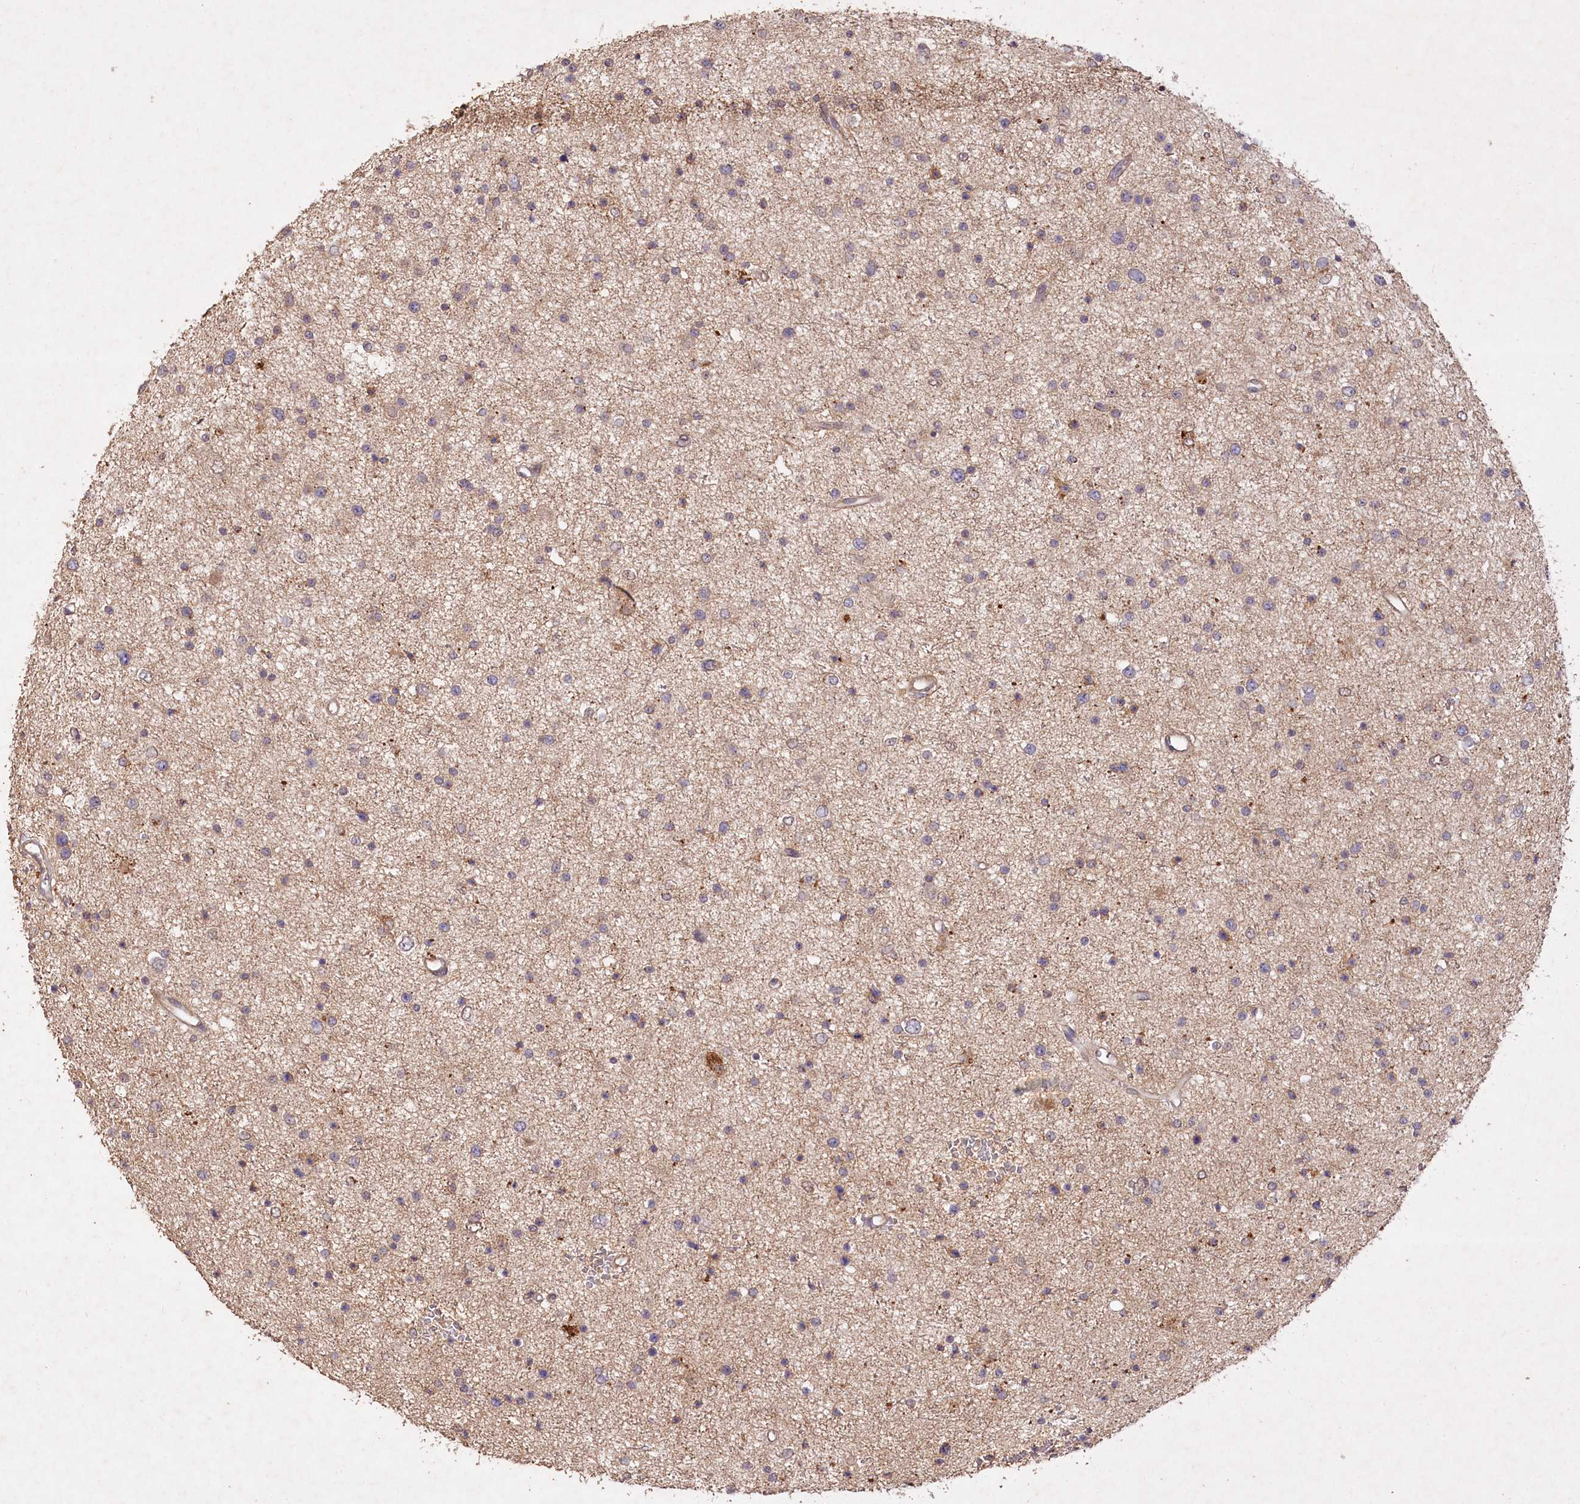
{"staining": {"intensity": "weak", "quantity": "<25%", "location": "cytoplasmic/membranous"}, "tissue": "glioma", "cell_type": "Tumor cells", "image_type": "cancer", "snomed": [{"axis": "morphology", "description": "Glioma, malignant, Low grade"}, {"axis": "topography", "description": "Cerebral cortex"}], "caption": "Tumor cells show no significant protein staining in malignant low-grade glioma.", "gene": "IRAK1BP1", "patient": {"sex": "female", "age": 39}}